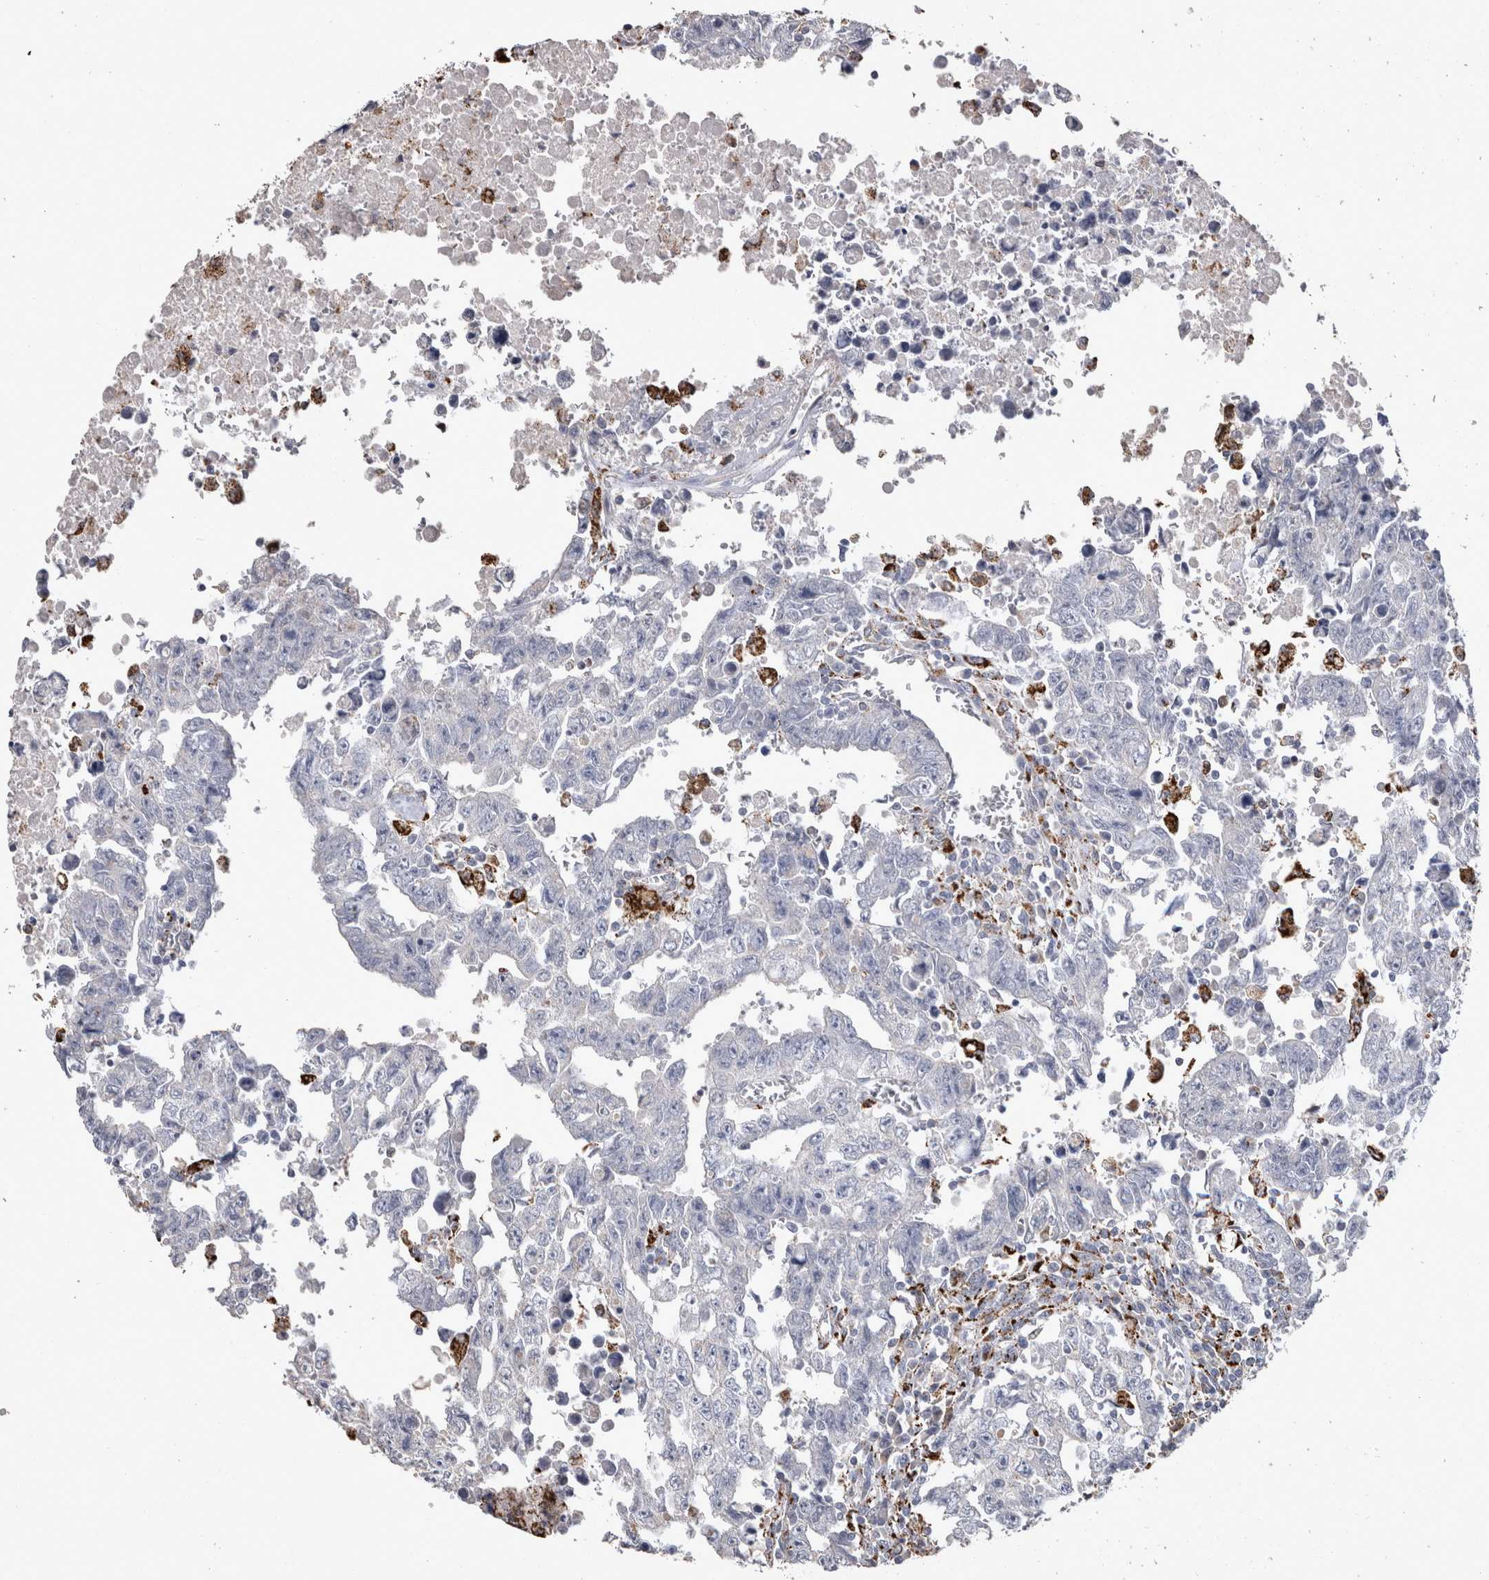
{"staining": {"intensity": "negative", "quantity": "none", "location": "none"}, "tissue": "testis cancer", "cell_type": "Tumor cells", "image_type": "cancer", "snomed": [{"axis": "morphology", "description": "Carcinoma, Embryonal, NOS"}, {"axis": "topography", "description": "Testis"}], "caption": "This photomicrograph is of testis cancer stained with IHC to label a protein in brown with the nuclei are counter-stained blue. There is no positivity in tumor cells. The staining is performed using DAB (3,3'-diaminobenzidine) brown chromogen with nuclei counter-stained in using hematoxylin.", "gene": "DKK3", "patient": {"sex": "male", "age": 28}}